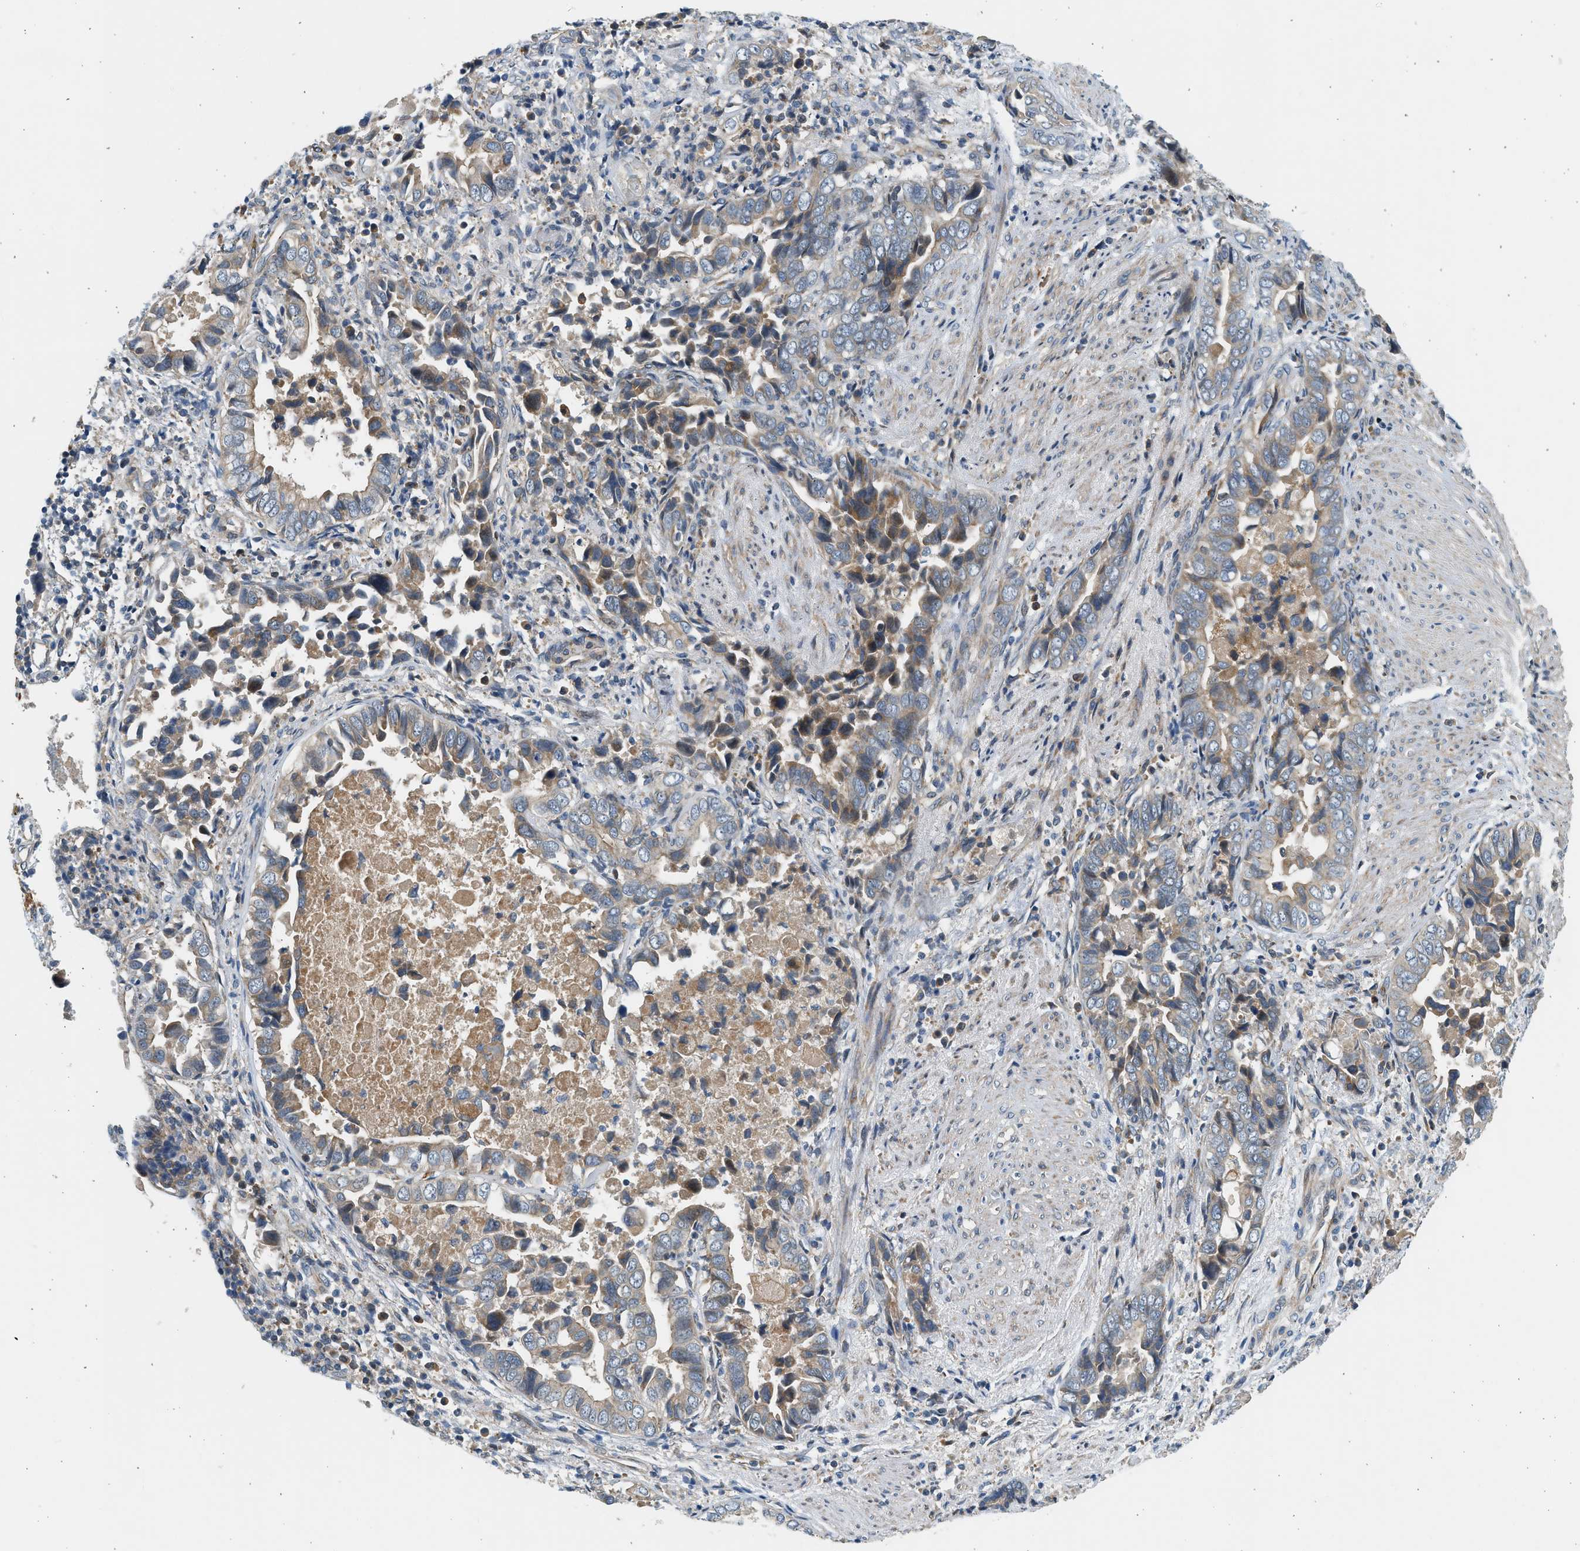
{"staining": {"intensity": "weak", "quantity": "25%-75%", "location": "cytoplasmic/membranous"}, "tissue": "liver cancer", "cell_type": "Tumor cells", "image_type": "cancer", "snomed": [{"axis": "morphology", "description": "Cholangiocarcinoma"}, {"axis": "topography", "description": "Liver"}], "caption": "IHC staining of cholangiocarcinoma (liver), which demonstrates low levels of weak cytoplasmic/membranous staining in about 25%-75% of tumor cells indicating weak cytoplasmic/membranous protein expression. The staining was performed using DAB (3,3'-diaminobenzidine) (brown) for protein detection and nuclei were counterstained in hematoxylin (blue).", "gene": "KDELR2", "patient": {"sex": "female", "age": 79}}